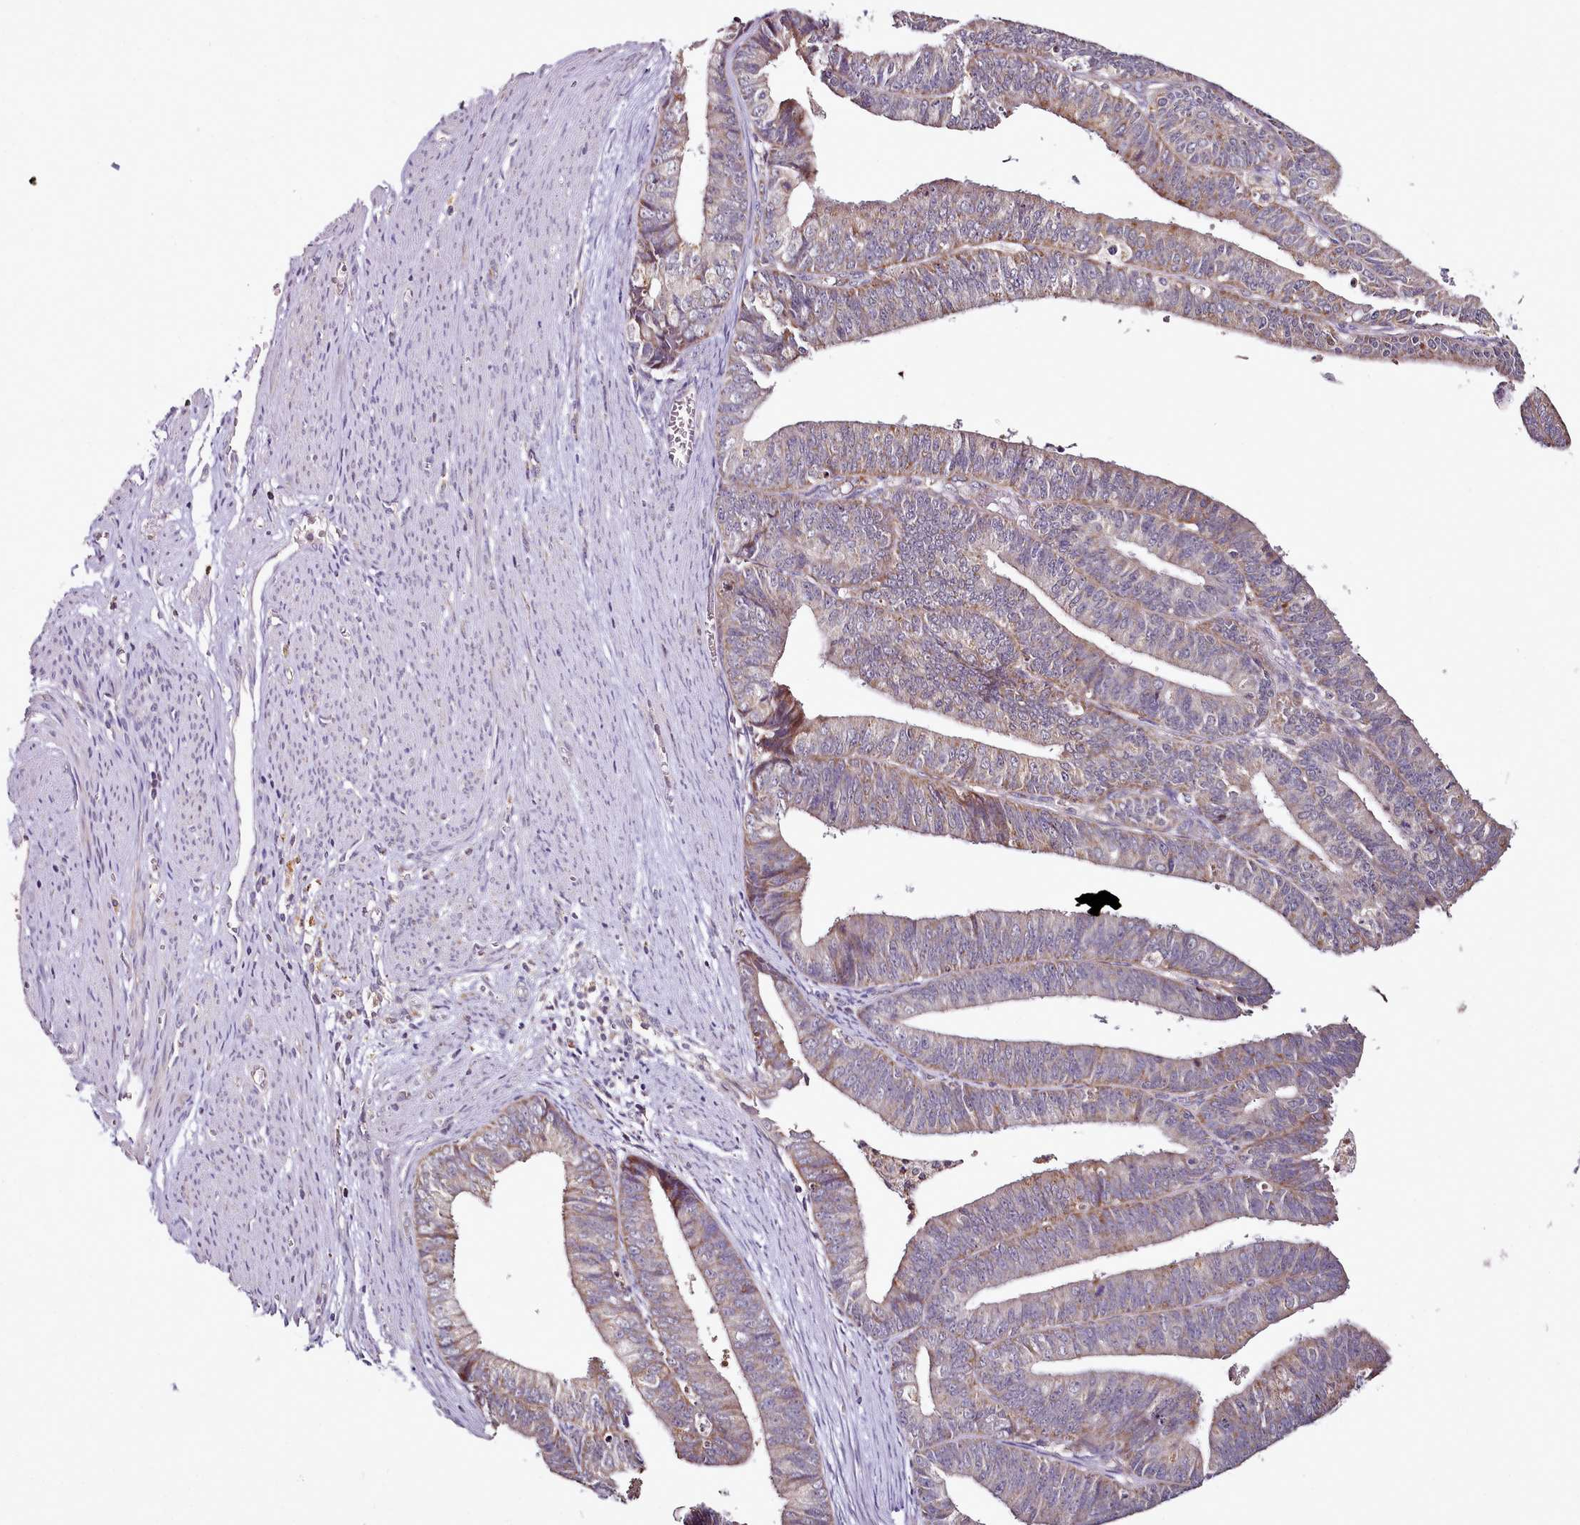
{"staining": {"intensity": "weak", "quantity": "<25%", "location": "cytoplasmic/membranous"}, "tissue": "endometrial cancer", "cell_type": "Tumor cells", "image_type": "cancer", "snomed": [{"axis": "morphology", "description": "Adenocarcinoma, NOS"}, {"axis": "topography", "description": "Endometrium"}], "caption": "This is an immunohistochemistry (IHC) histopathology image of endometrial cancer. There is no expression in tumor cells.", "gene": "ACSS1", "patient": {"sex": "female", "age": 73}}